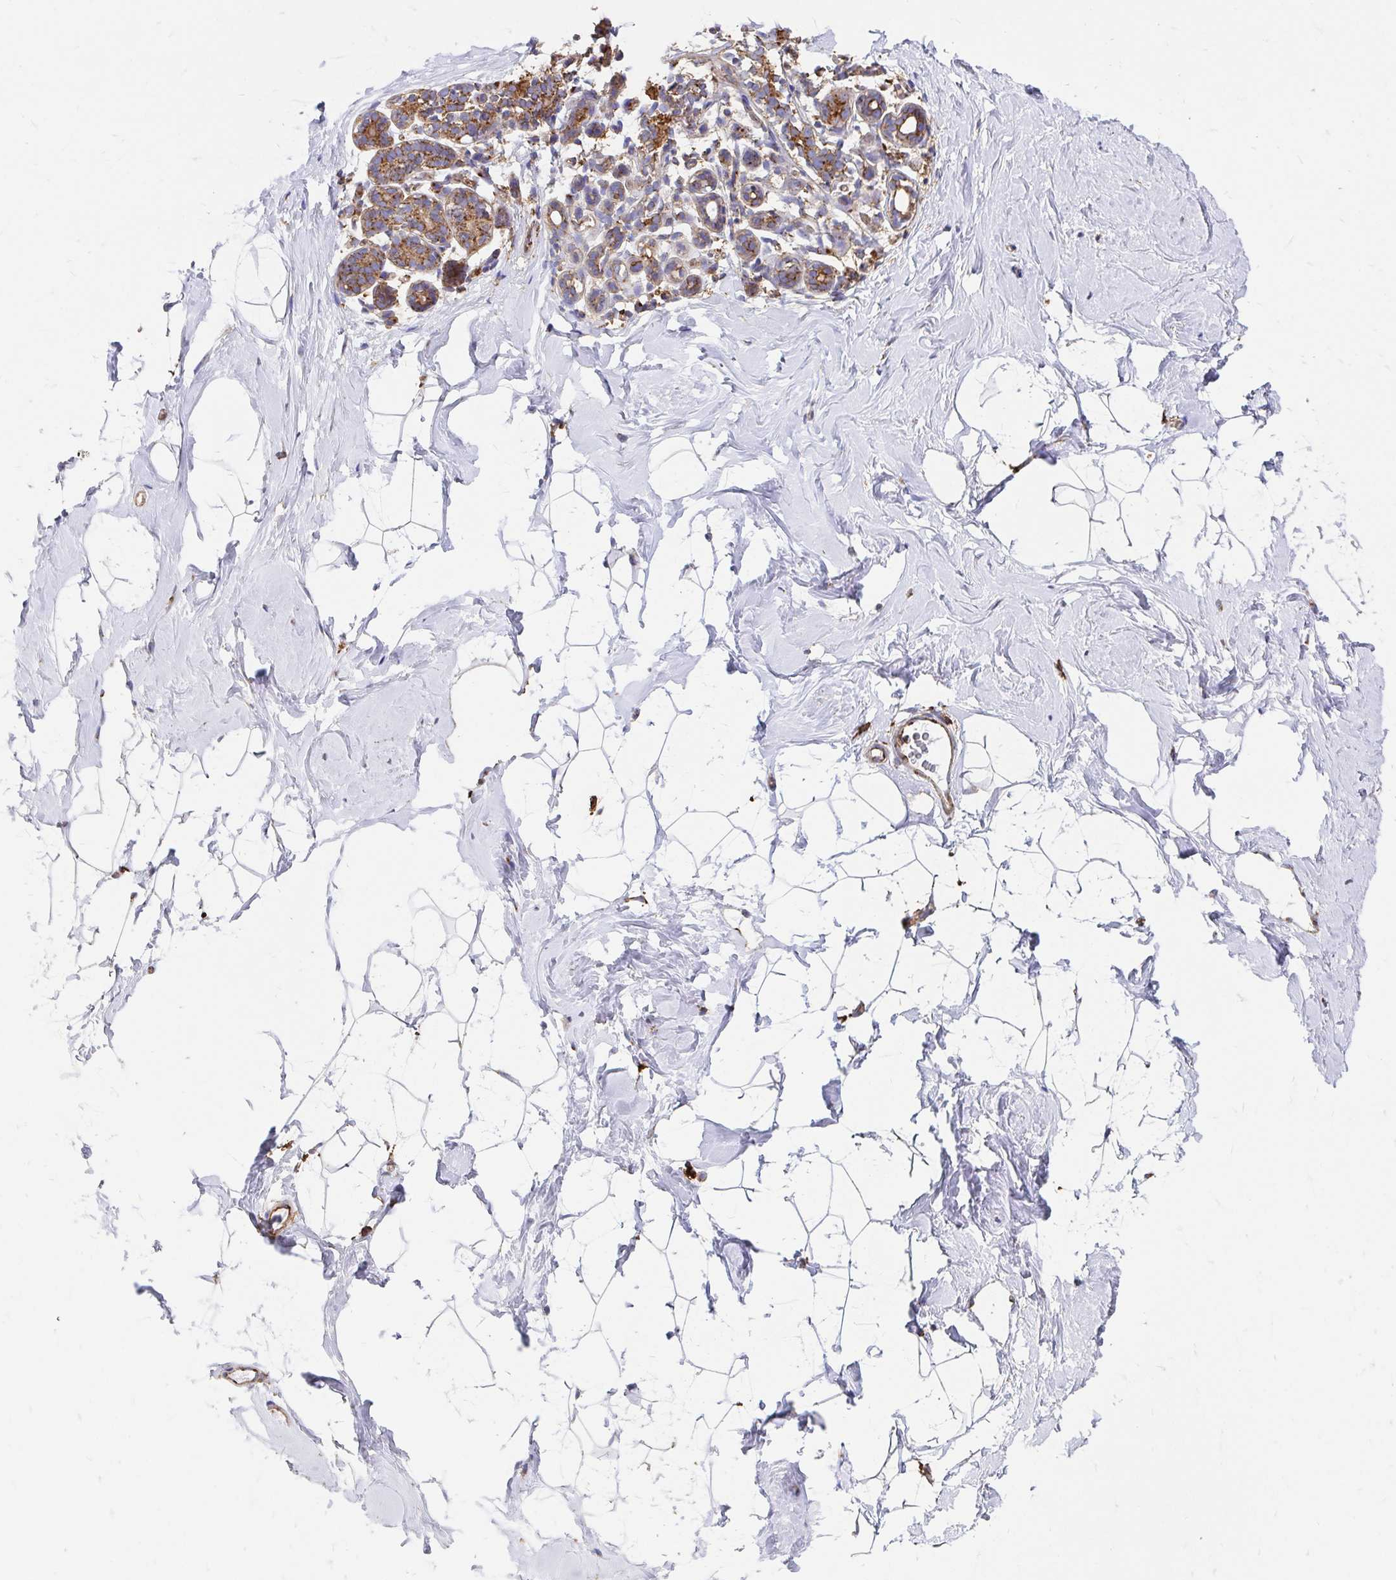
{"staining": {"intensity": "negative", "quantity": "none", "location": "none"}, "tissue": "breast", "cell_type": "Adipocytes", "image_type": "normal", "snomed": [{"axis": "morphology", "description": "Normal tissue, NOS"}, {"axis": "topography", "description": "Breast"}], "caption": "Immunohistochemistry photomicrograph of normal breast: human breast stained with DAB (3,3'-diaminobenzidine) displays no significant protein expression in adipocytes.", "gene": "CLTC", "patient": {"sex": "female", "age": 32}}